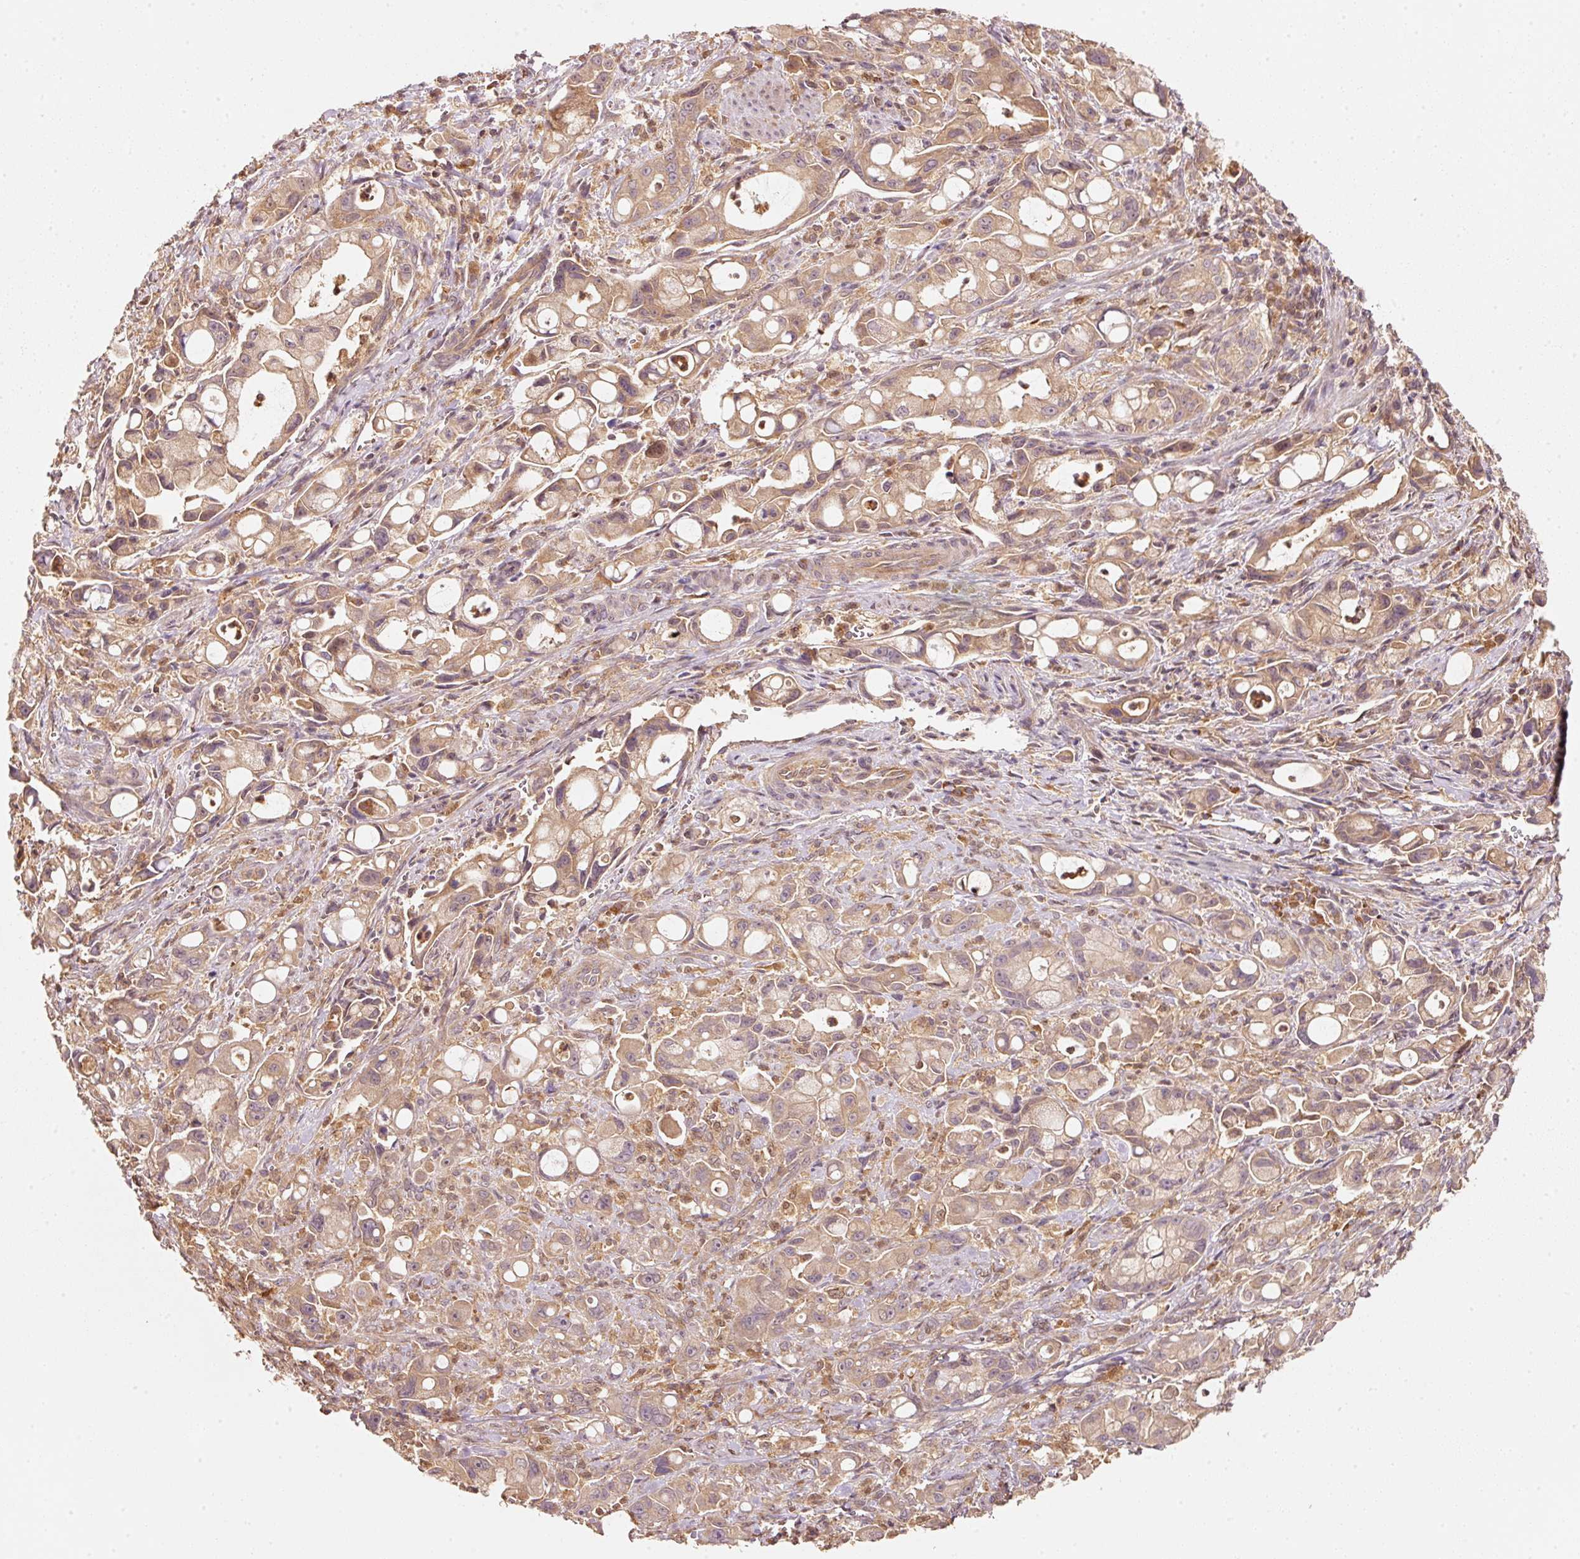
{"staining": {"intensity": "weak", "quantity": ">75%", "location": "cytoplasmic/membranous"}, "tissue": "pancreatic cancer", "cell_type": "Tumor cells", "image_type": "cancer", "snomed": [{"axis": "morphology", "description": "Adenocarcinoma, NOS"}, {"axis": "topography", "description": "Pancreas"}], "caption": "DAB (3,3'-diaminobenzidine) immunohistochemical staining of adenocarcinoma (pancreatic) shows weak cytoplasmic/membranous protein staining in about >75% of tumor cells.", "gene": "RRAS2", "patient": {"sex": "male", "age": 68}}